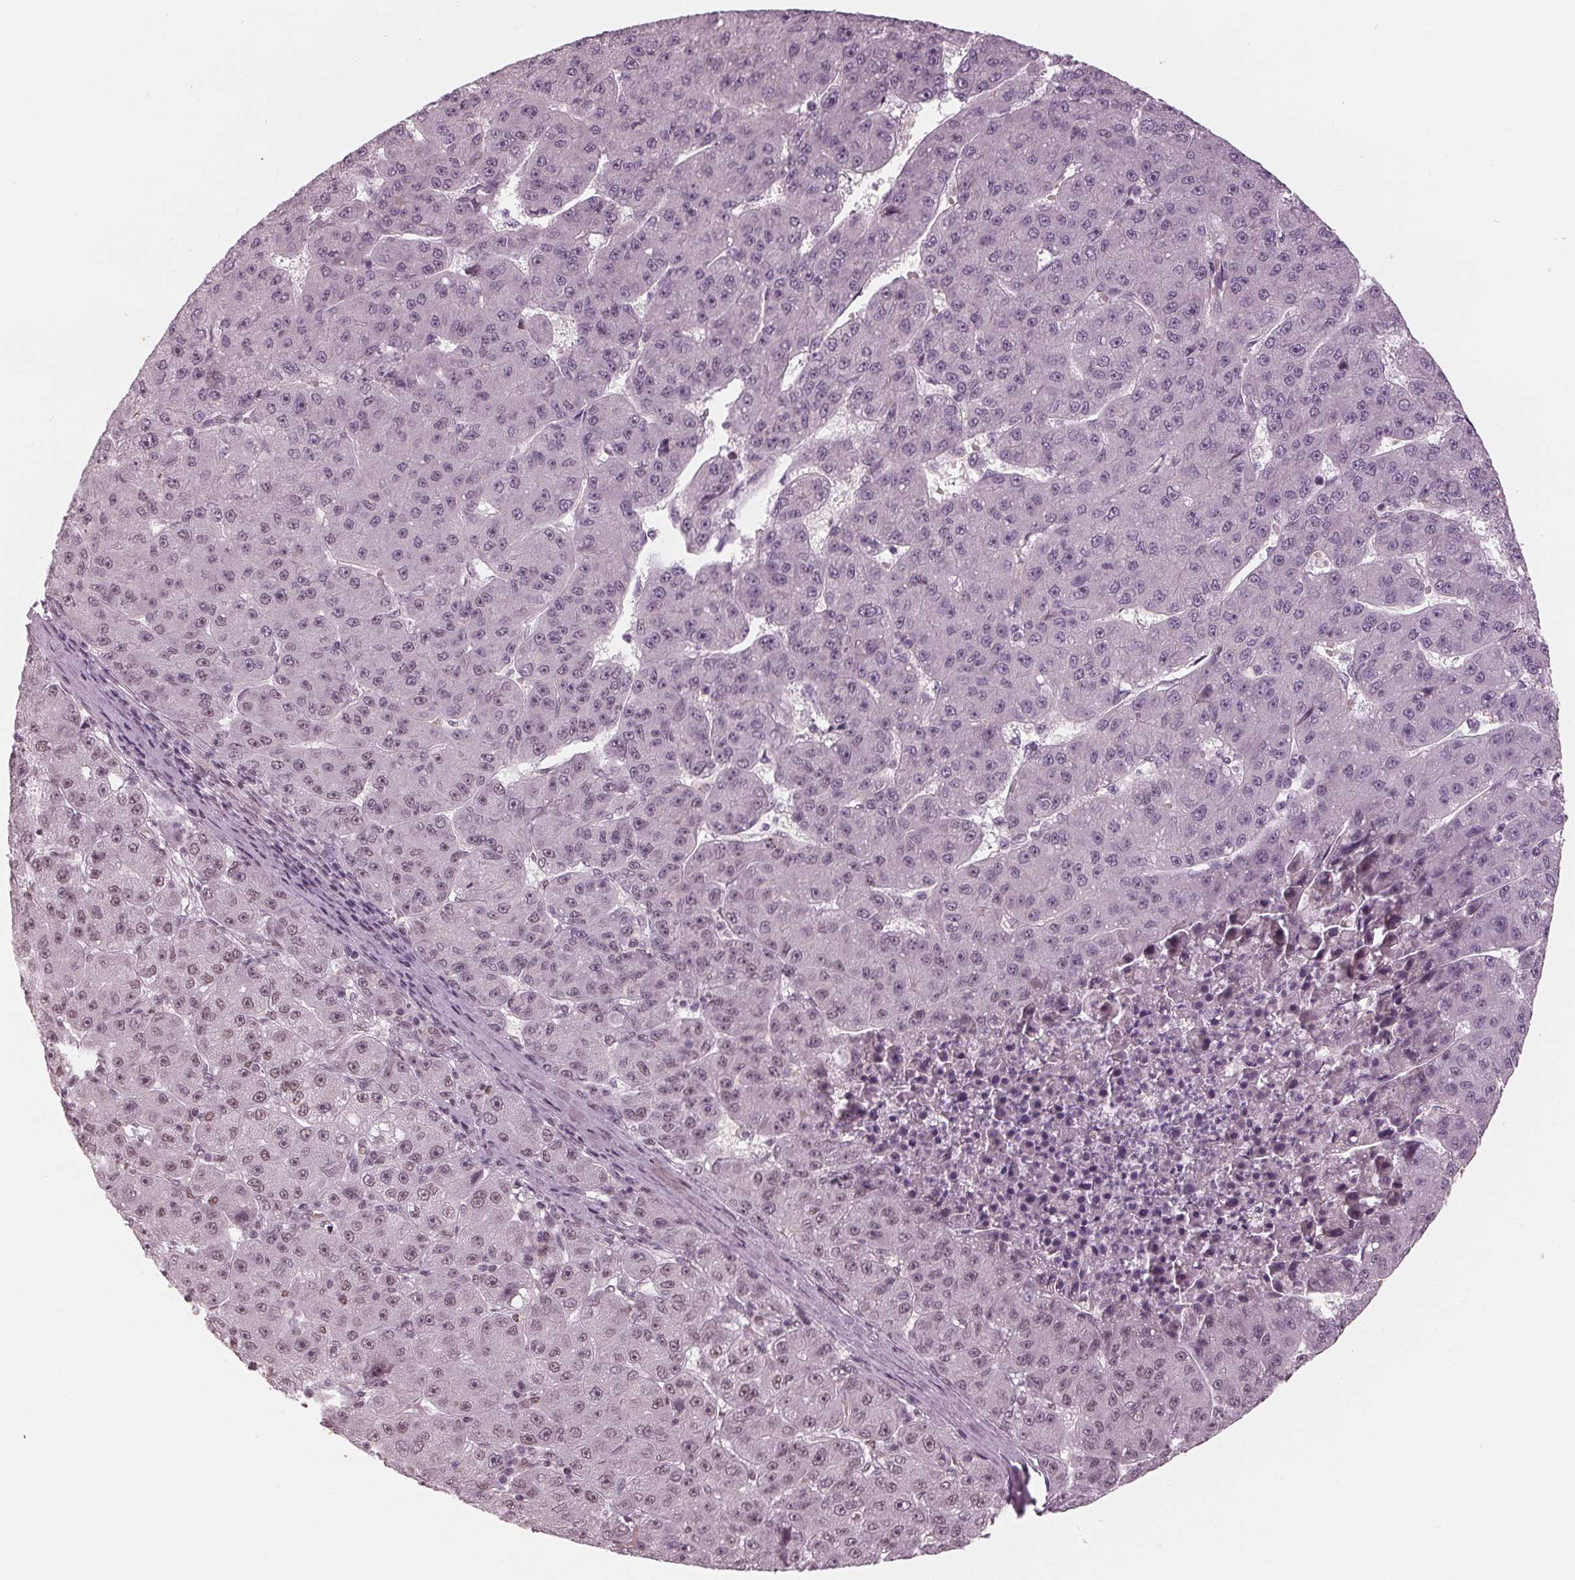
{"staining": {"intensity": "weak", "quantity": "<25%", "location": "nuclear"}, "tissue": "liver cancer", "cell_type": "Tumor cells", "image_type": "cancer", "snomed": [{"axis": "morphology", "description": "Carcinoma, Hepatocellular, NOS"}, {"axis": "topography", "description": "Liver"}], "caption": "High power microscopy micrograph of an IHC micrograph of liver cancer, revealing no significant positivity in tumor cells. Nuclei are stained in blue.", "gene": "DNMT3L", "patient": {"sex": "male", "age": 67}}